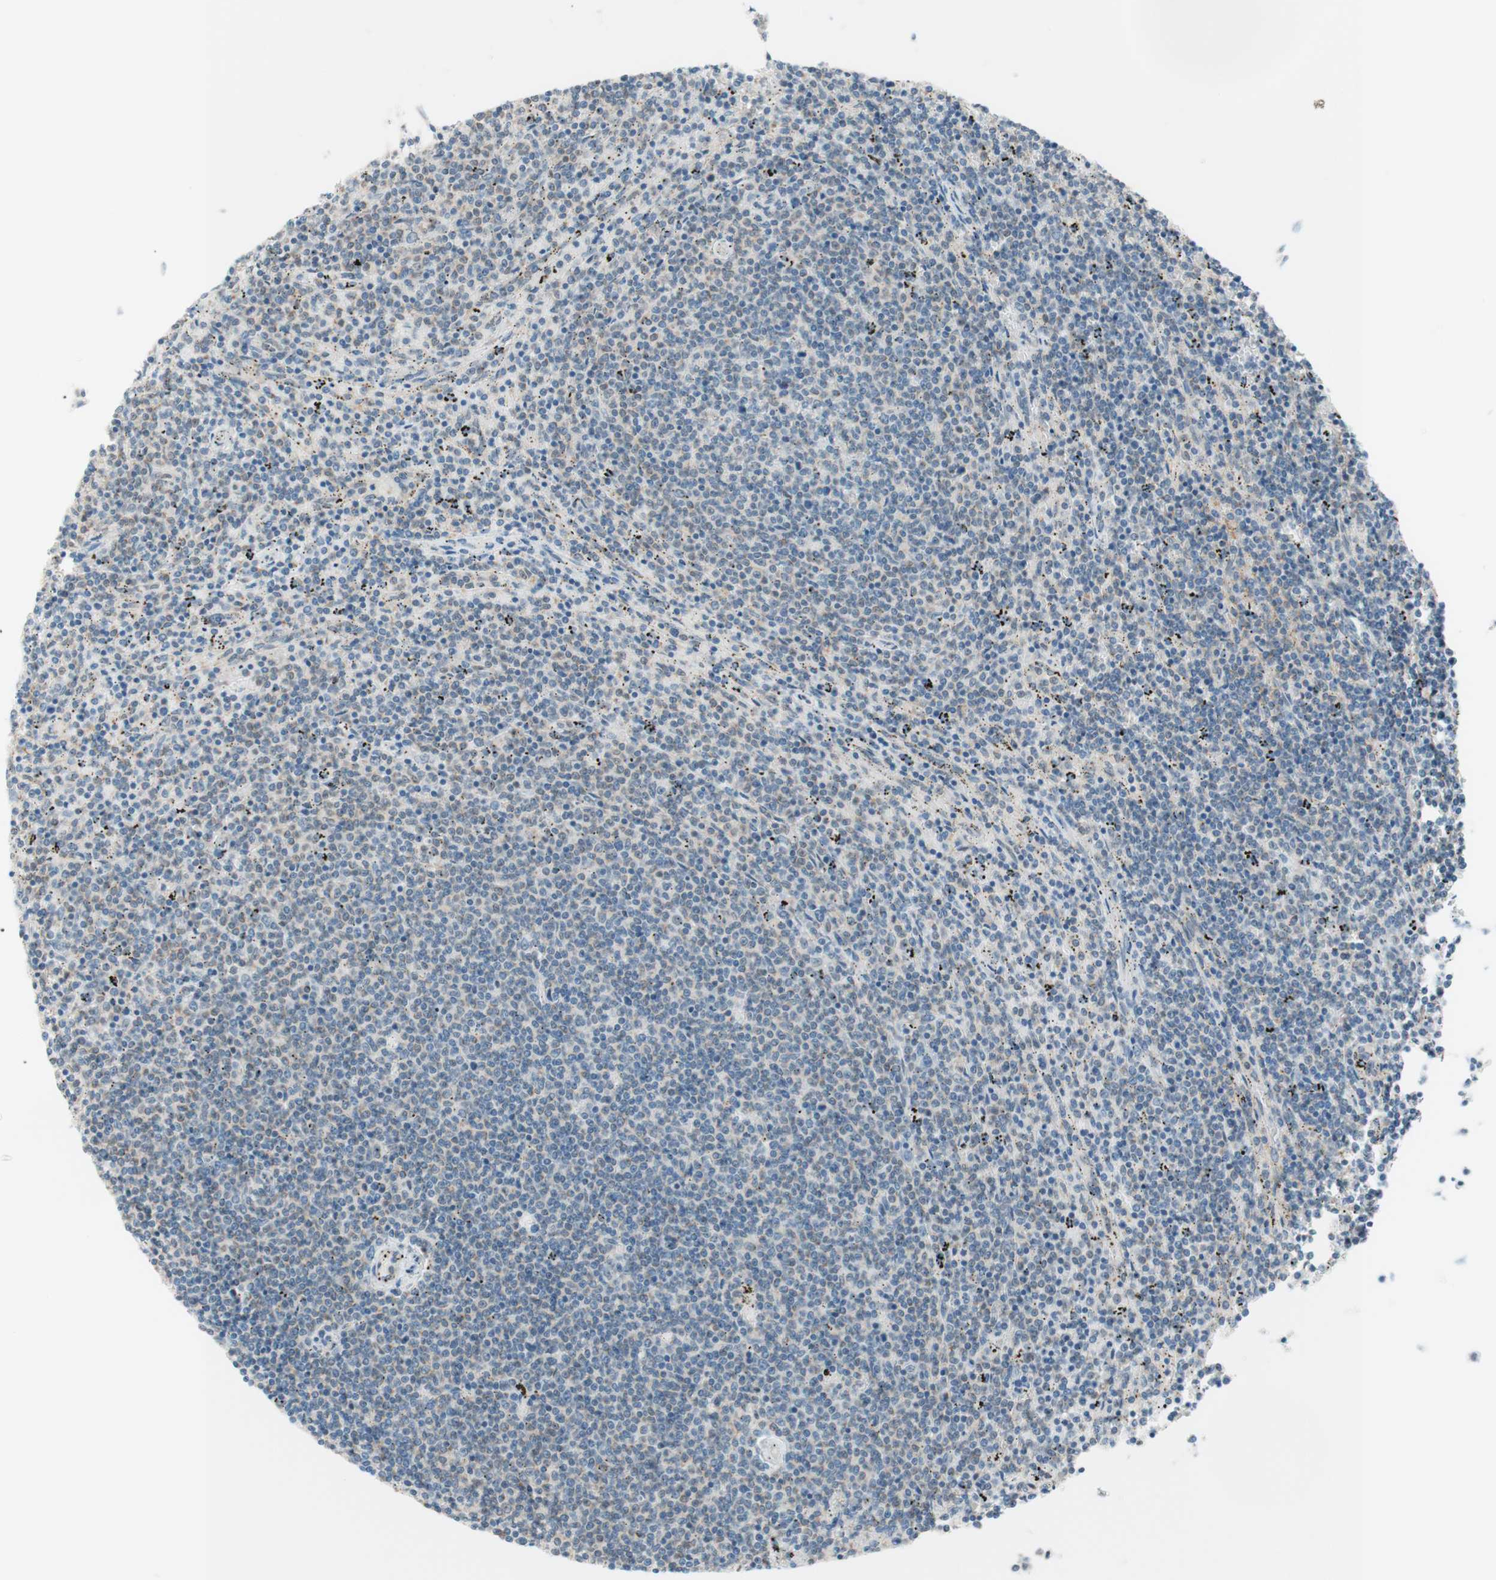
{"staining": {"intensity": "negative", "quantity": "none", "location": "none"}, "tissue": "lymphoma", "cell_type": "Tumor cells", "image_type": "cancer", "snomed": [{"axis": "morphology", "description": "Malignant lymphoma, non-Hodgkin's type, Low grade"}, {"axis": "topography", "description": "Spleen"}], "caption": "IHC of malignant lymphoma, non-Hodgkin's type (low-grade) shows no positivity in tumor cells.", "gene": "JPH1", "patient": {"sex": "female", "age": 50}}